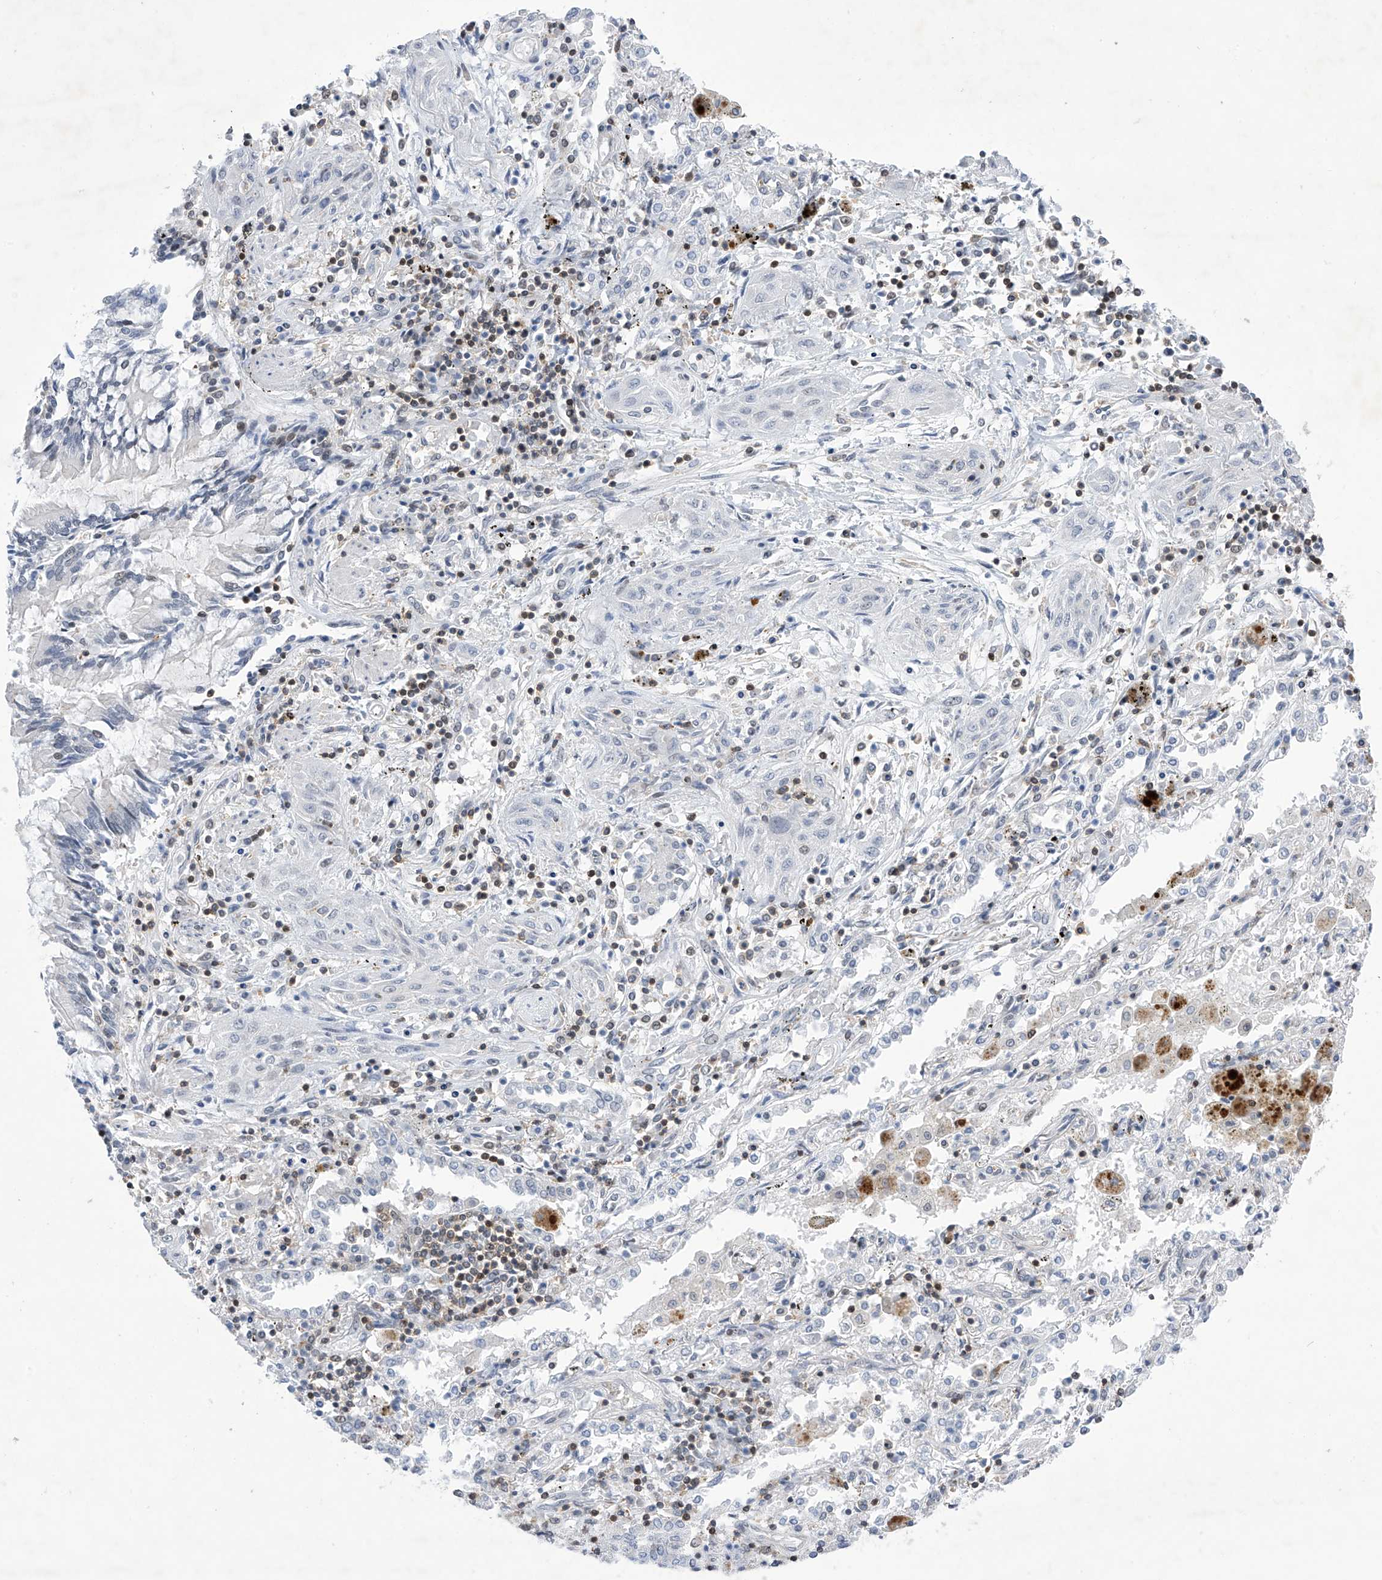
{"staining": {"intensity": "negative", "quantity": "none", "location": "none"}, "tissue": "lung cancer", "cell_type": "Tumor cells", "image_type": "cancer", "snomed": [{"axis": "morphology", "description": "Squamous cell carcinoma, NOS"}, {"axis": "topography", "description": "Lung"}], "caption": "Immunohistochemistry (IHC) image of neoplastic tissue: lung cancer (squamous cell carcinoma) stained with DAB demonstrates no significant protein staining in tumor cells.", "gene": "MSL3", "patient": {"sex": "female", "age": 47}}